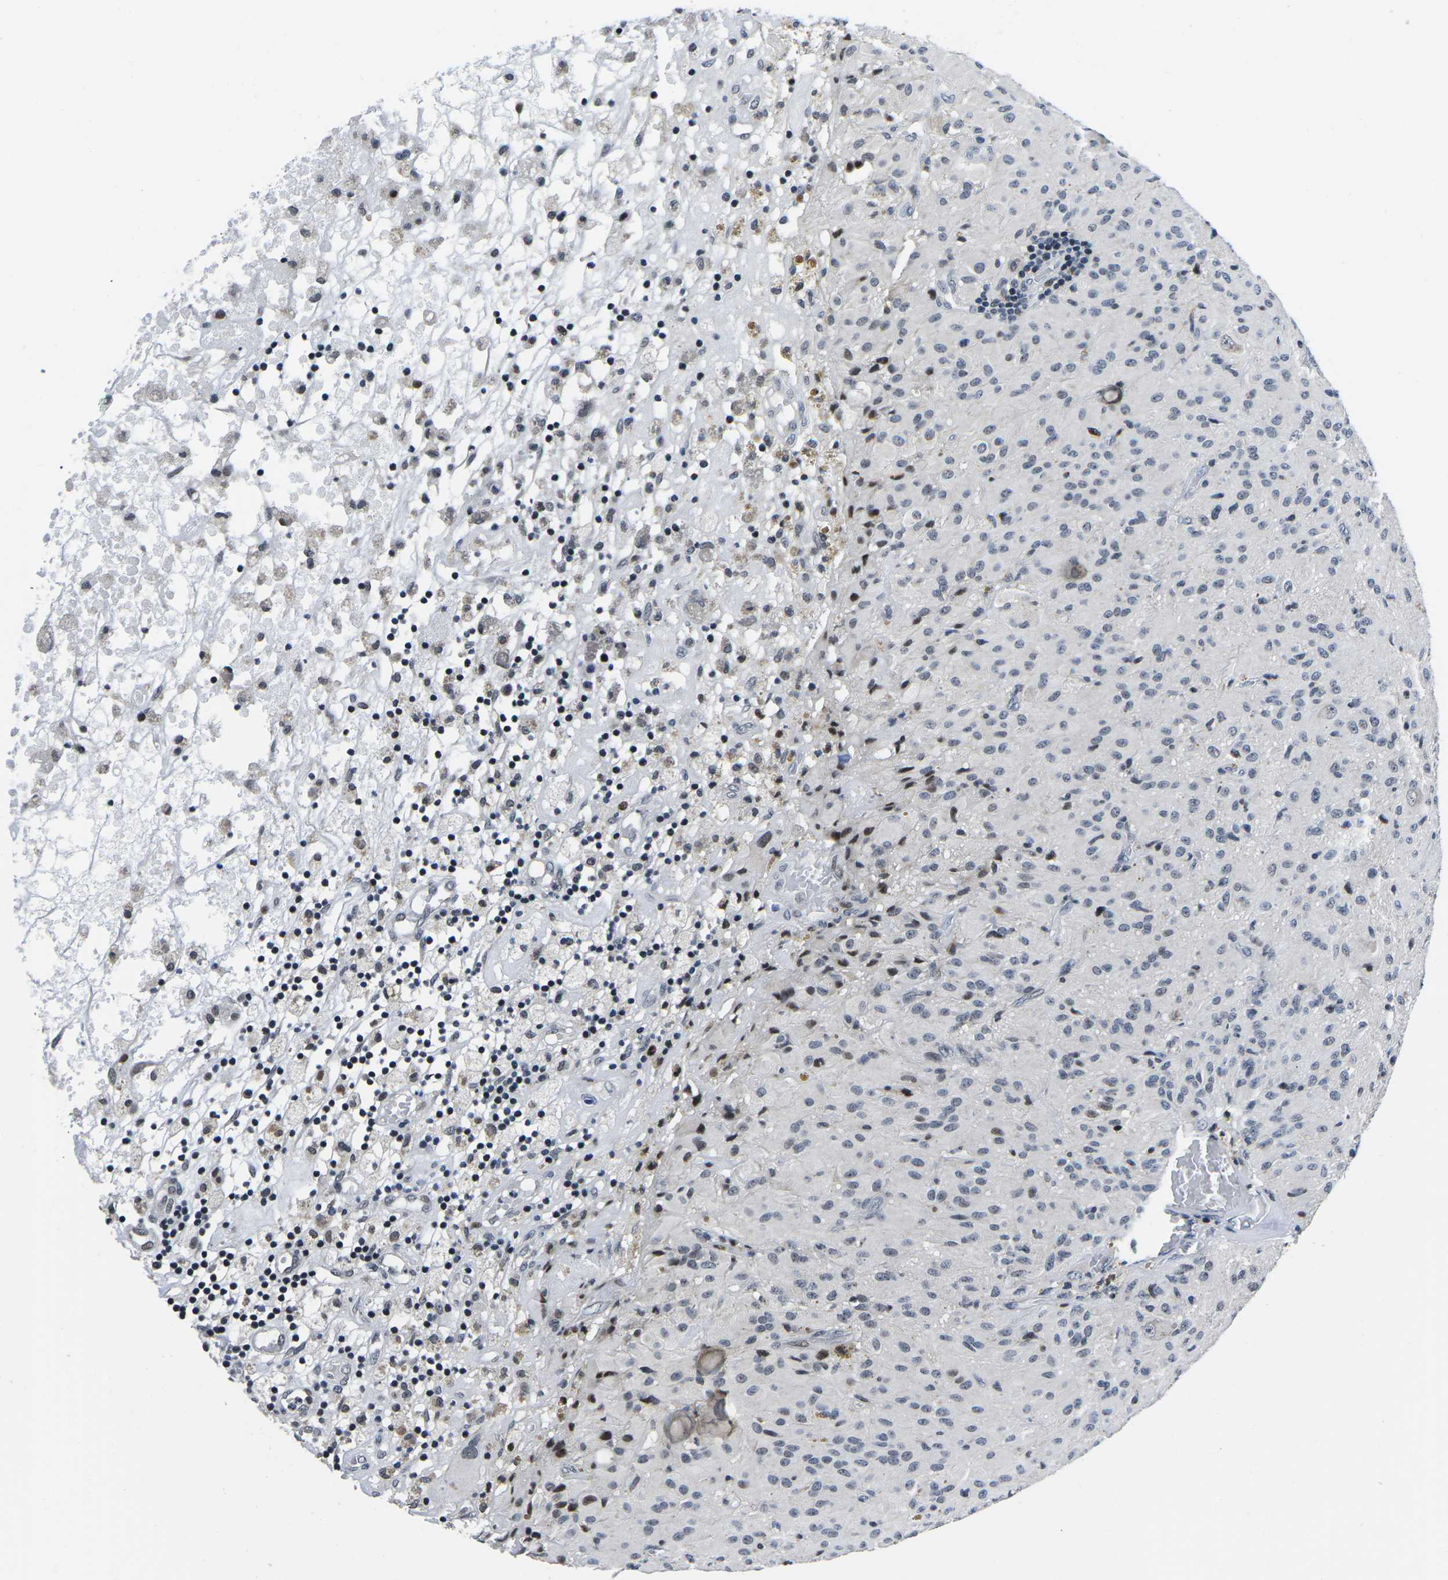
{"staining": {"intensity": "moderate", "quantity": "<25%", "location": "nuclear"}, "tissue": "glioma", "cell_type": "Tumor cells", "image_type": "cancer", "snomed": [{"axis": "morphology", "description": "Glioma, malignant, High grade"}, {"axis": "topography", "description": "Brain"}], "caption": "Protein staining reveals moderate nuclear staining in approximately <25% of tumor cells in glioma.", "gene": "CDC73", "patient": {"sex": "female", "age": 59}}